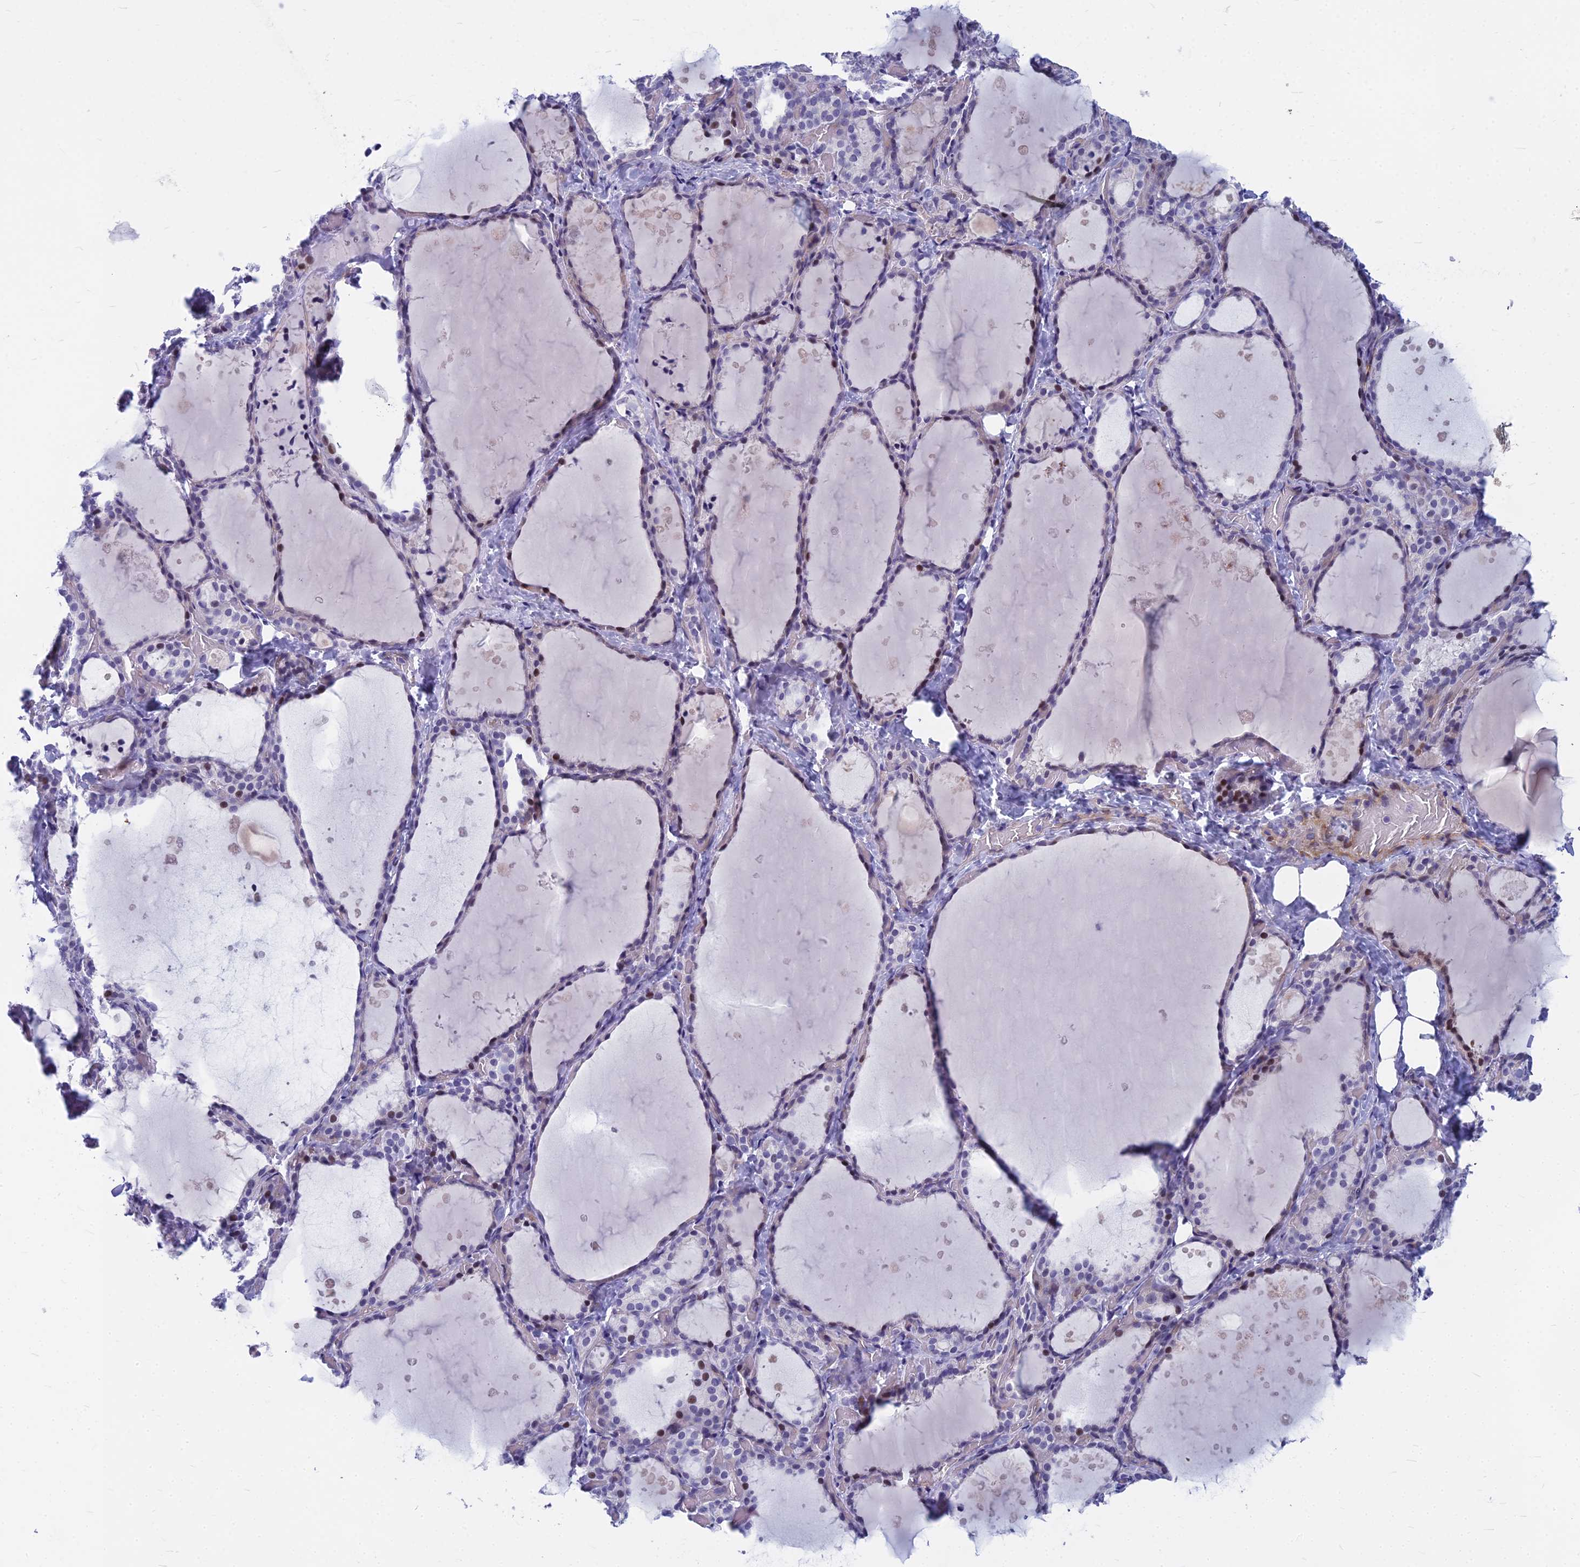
{"staining": {"intensity": "moderate", "quantity": "<25%", "location": "nuclear"}, "tissue": "thyroid gland", "cell_type": "Glandular cells", "image_type": "normal", "snomed": [{"axis": "morphology", "description": "Normal tissue, NOS"}, {"axis": "topography", "description": "Thyroid gland"}], "caption": "A low amount of moderate nuclear expression is present in approximately <25% of glandular cells in unremarkable thyroid gland. The staining was performed using DAB, with brown indicating positive protein expression. Nuclei are stained blue with hematoxylin.", "gene": "MYBPC2", "patient": {"sex": "female", "age": 44}}